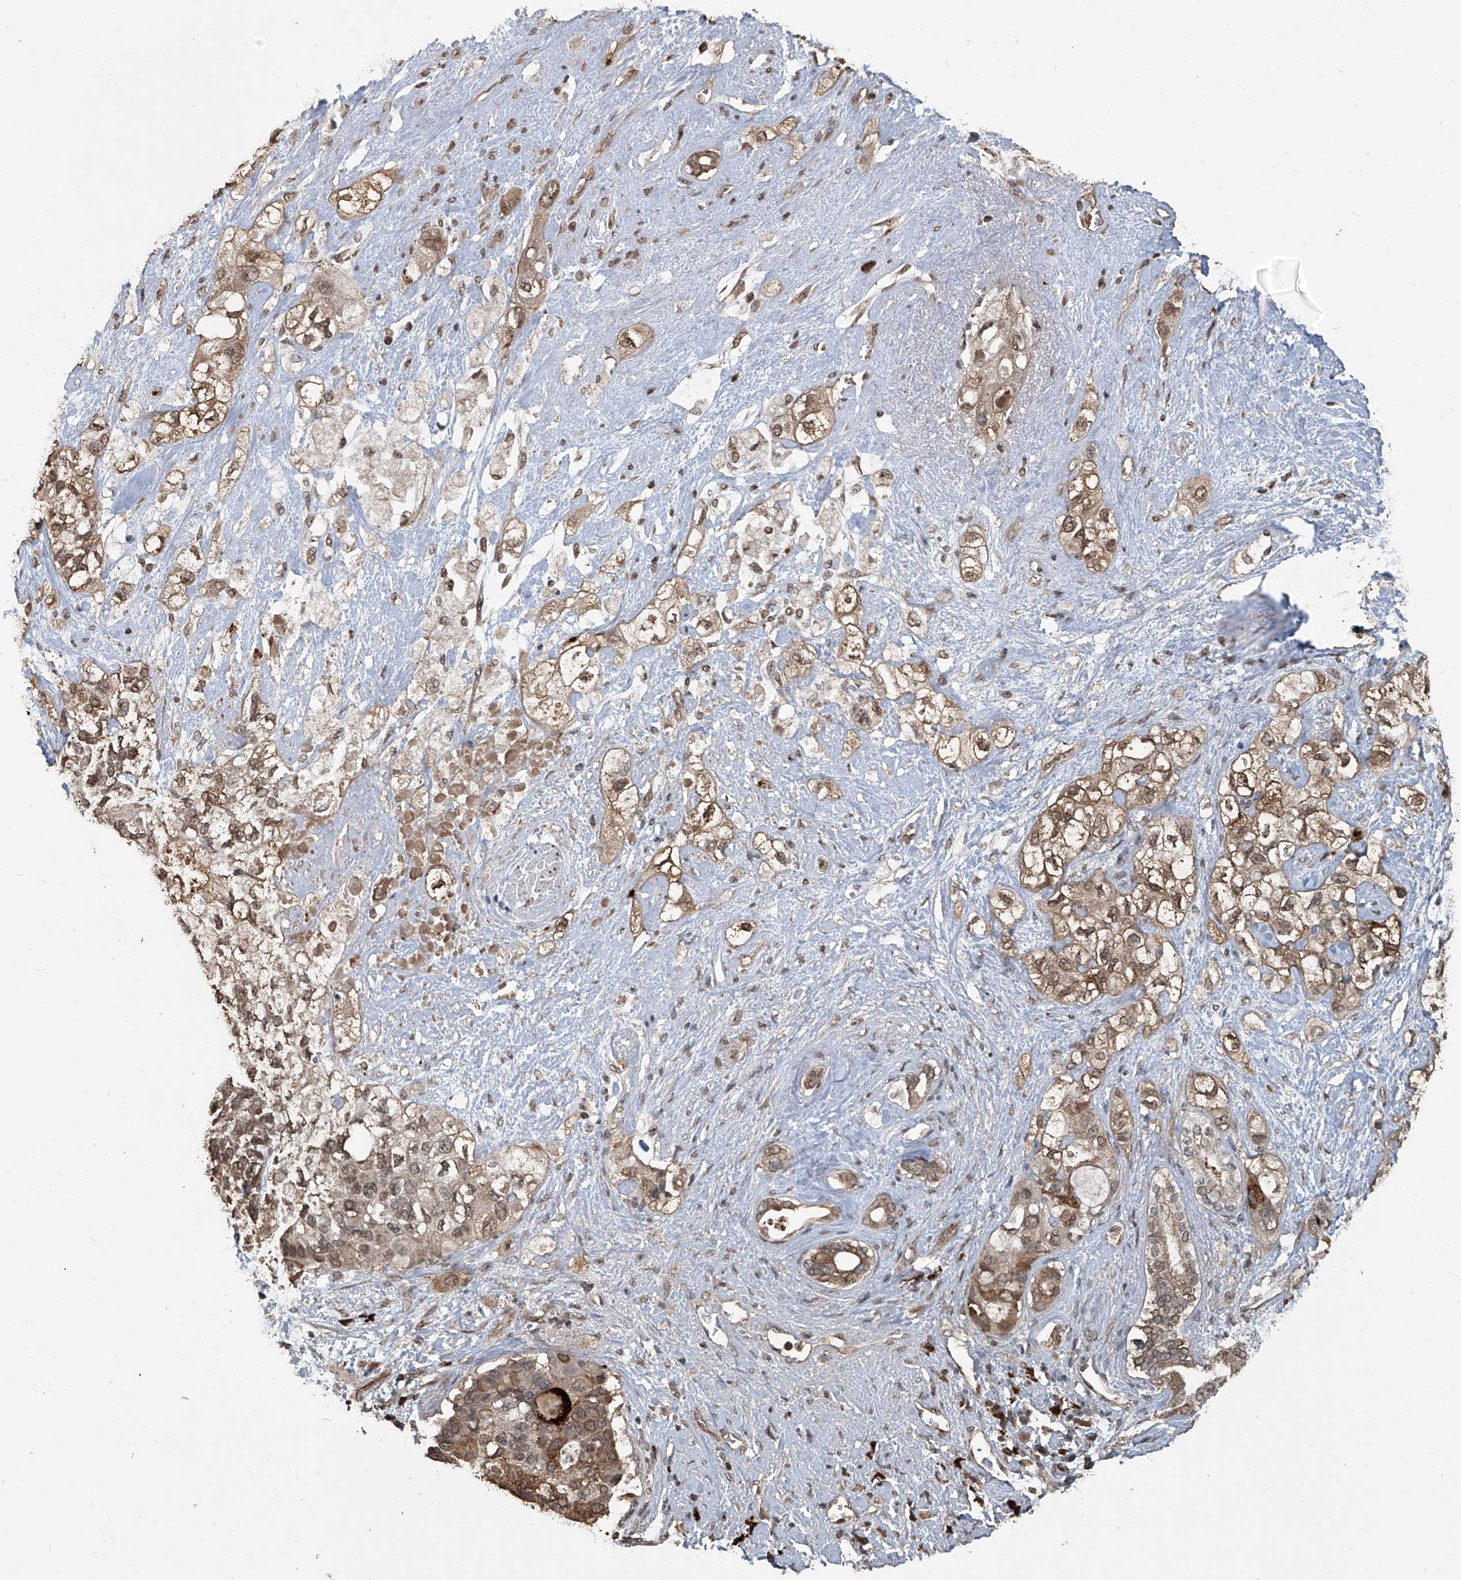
{"staining": {"intensity": "moderate", "quantity": ">75%", "location": "cytoplasmic/membranous,nuclear"}, "tissue": "pancreatic cancer", "cell_type": "Tumor cells", "image_type": "cancer", "snomed": [{"axis": "morphology", "description": "Adenocarcinoma, NOS"}, {"axis": "topography", "description": "Pancreas"}], "caption": "Pancreatic cancer stained with a protein marker reveals moderate staining in tumor cells.", "gene": "GPR132", "patient": {"sex": "female", "age": 56}}